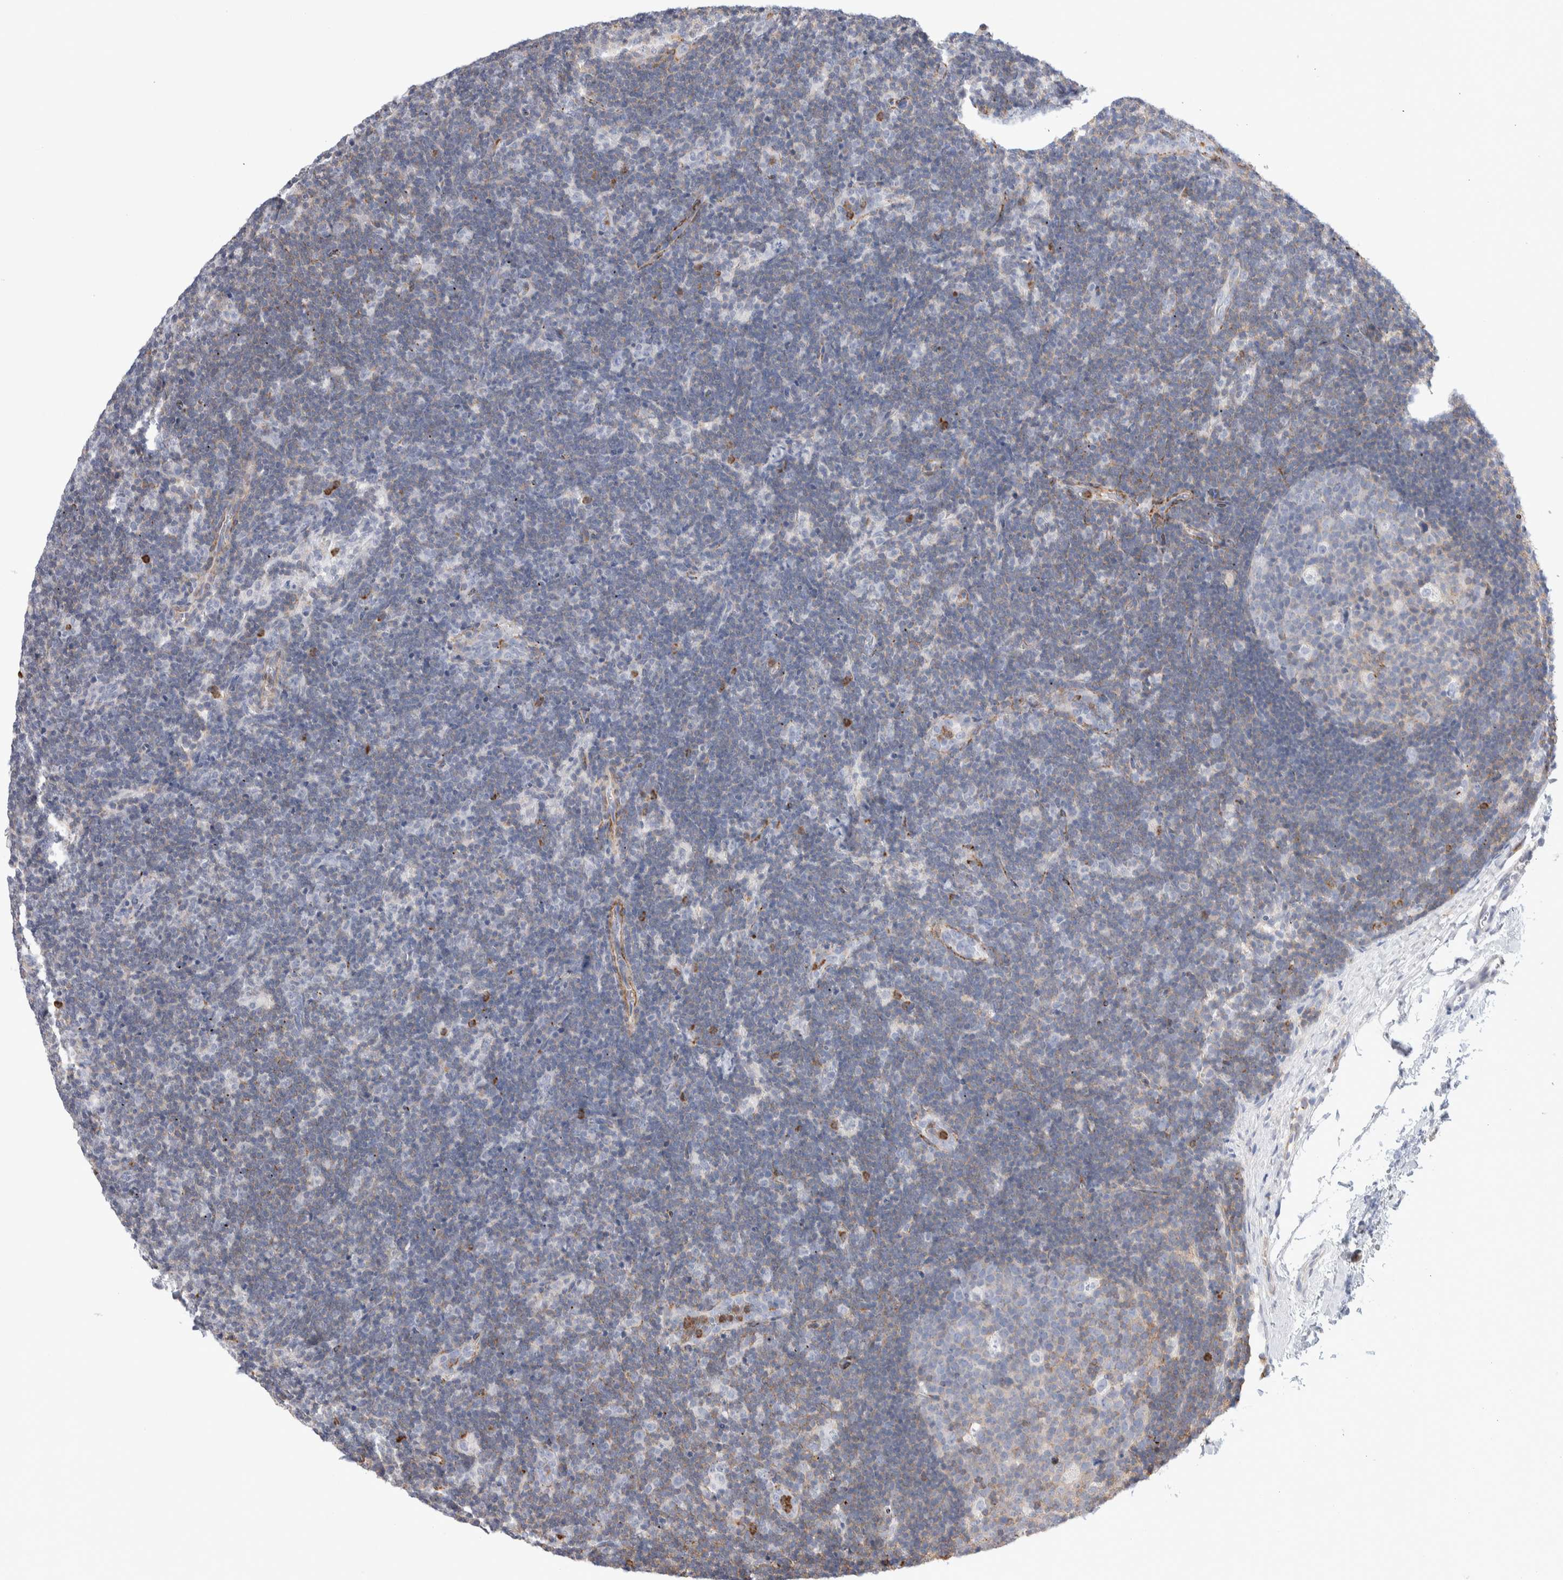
{"staining": {"intensity": "negative", "quantity": "none", "location": "none"}, "tissue": "lymph node", "cell_type": "Germinal center cells", "image_type": "normal", "snomed": [{"axis": "morphology", "description": "Normal tissue, NOS"}, {"axis": "topography", "description": "Lymph node"}], "caption": "High power microscopy image of an IHC micrograph of benign lymph node, revealing no significant expression in germinal center cells. (Stains: DAB (3,3'-diaminobenzidine) IHC with hematoxylin counter stain, Microscopy: brightfield microscopy at high magnification).", "gene": "SEPTIN4", "patient": {"sex": "female", "age": 22}}